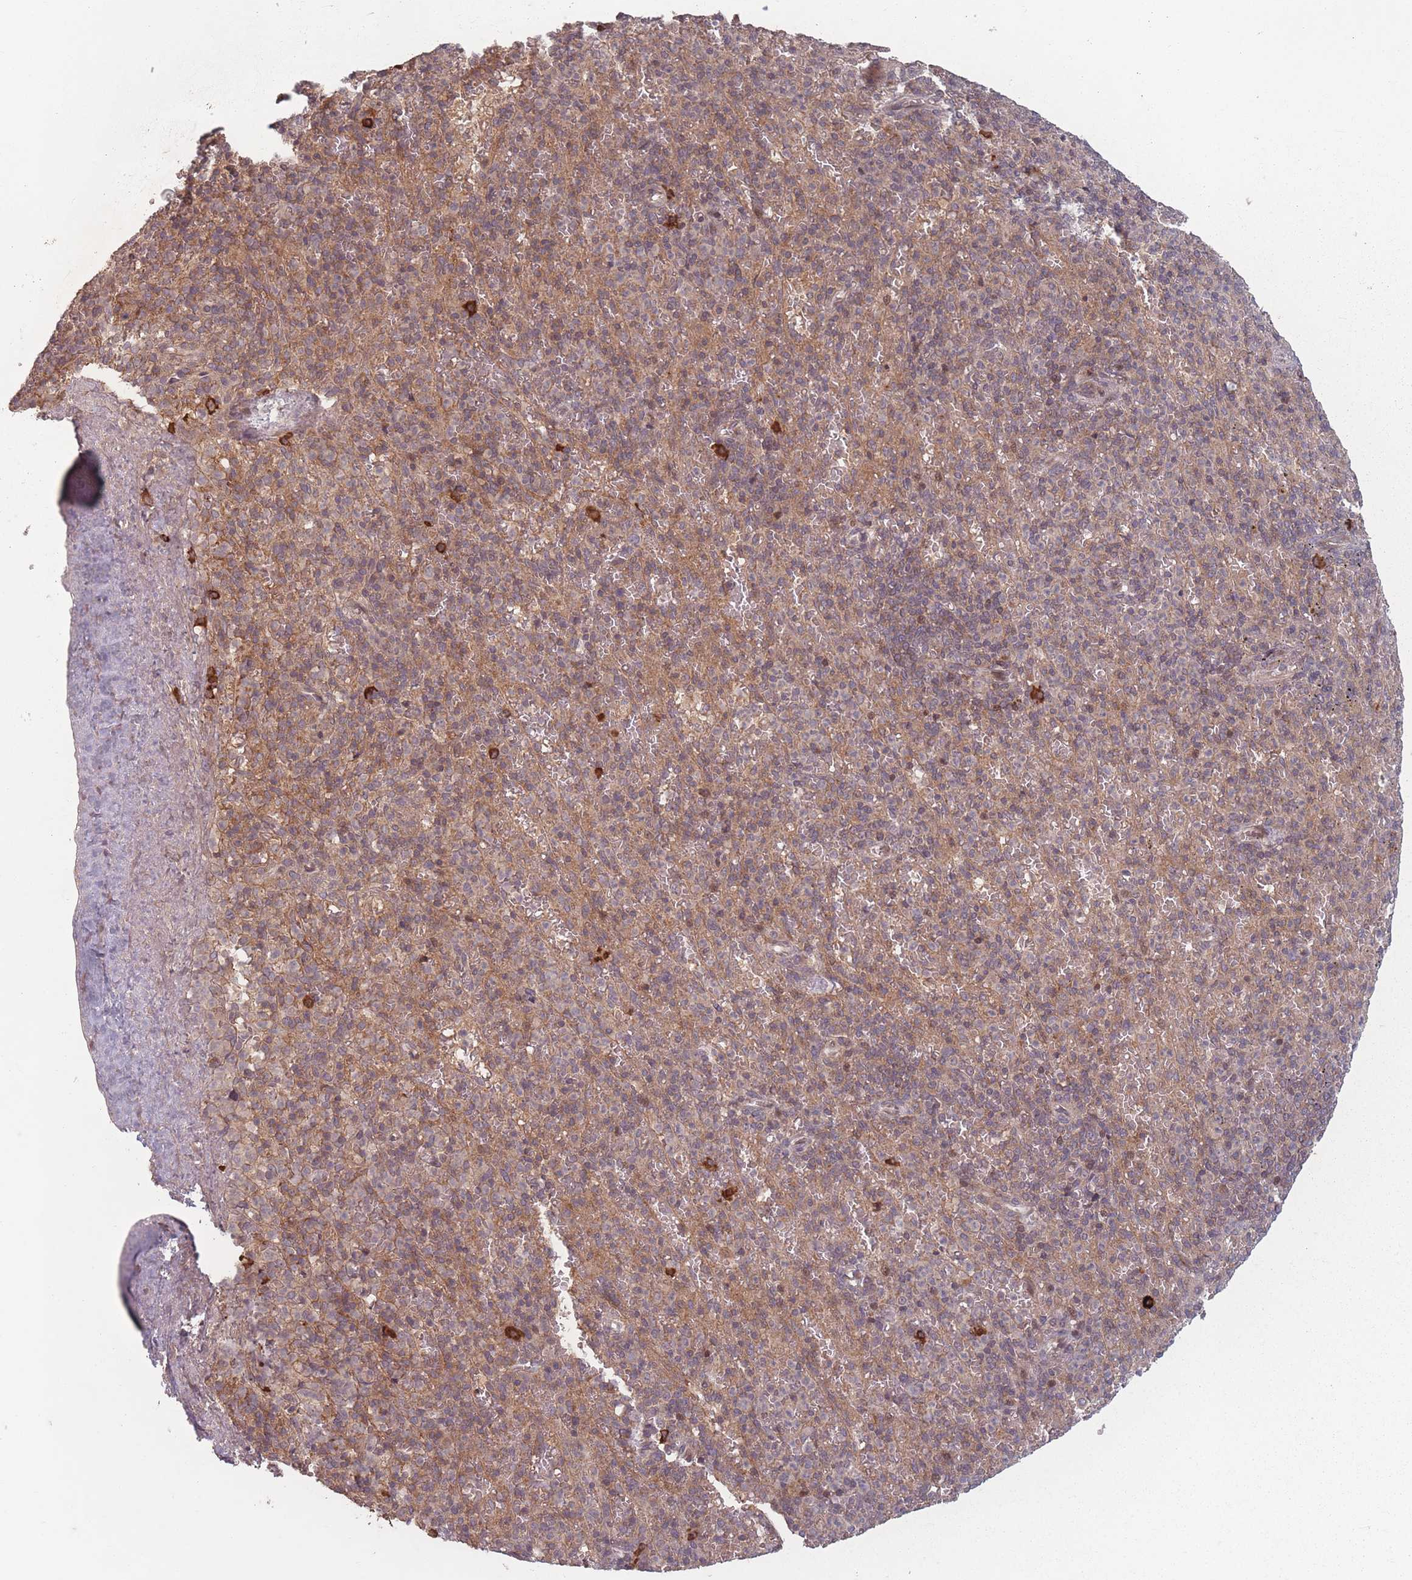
{"staining": {"intensity": "weak", "quantity": "25%-75%", "location": "cytoplasmic/membranous"}, "tissue": "spleen", "cell_type": "Cells in red pulp", "image_type": "normal", "snomed": [{"axis": "morphology", "description": "Normal tissue, NOS"}, {"axis": "topography", "description": "Spleen"}], "caption": "Immunohistochemical staining of benign human spleen shows weak cytoplasmic/membranous protein staining in approximately 25%-75% of cells in red pulp. (DAB (3,3'-diaminobenzidine) IHC with brightfield microscopy, high magnification).", "gene": "HAGH", "patient": {"sex": "female", "age": 74}}